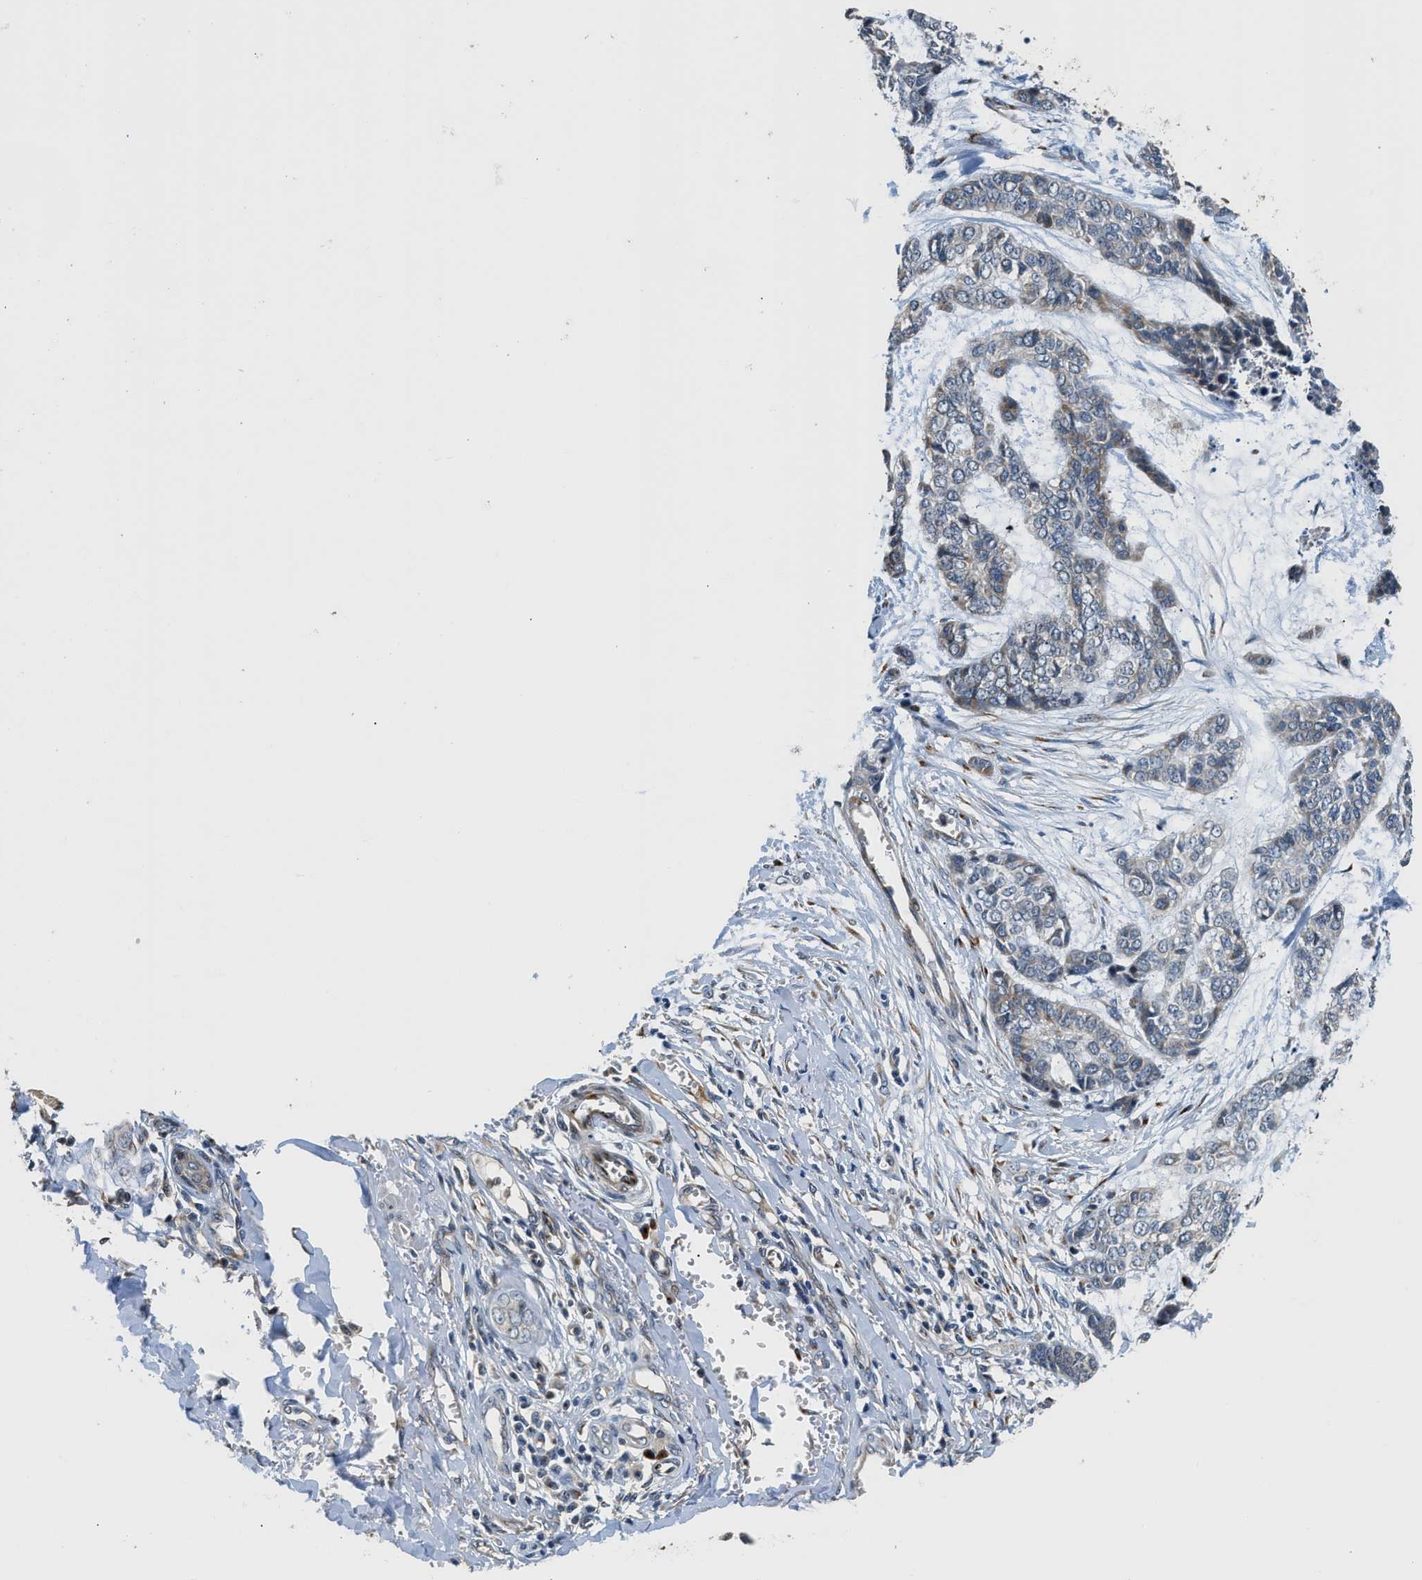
{"staining": {"intensity": "negative", "quantity": "none", "location": "none"}, "tissue": "skin cancer", "cell_type": "Tumor cells", "image_type": "cancer", "snomed": [{"axis": "morphology", "description": "Basal cell carcinoma"}, {"axis": "topography", "description": "Skin"}], "caption": "Immunohistochemistry (IHC) image of human basal cell carcinoma (skin) stained for a protein (brown), which reveals no staining in tumor cells.", "gene": "FUT8", "patient": {"sex": "female", "age": 64}}